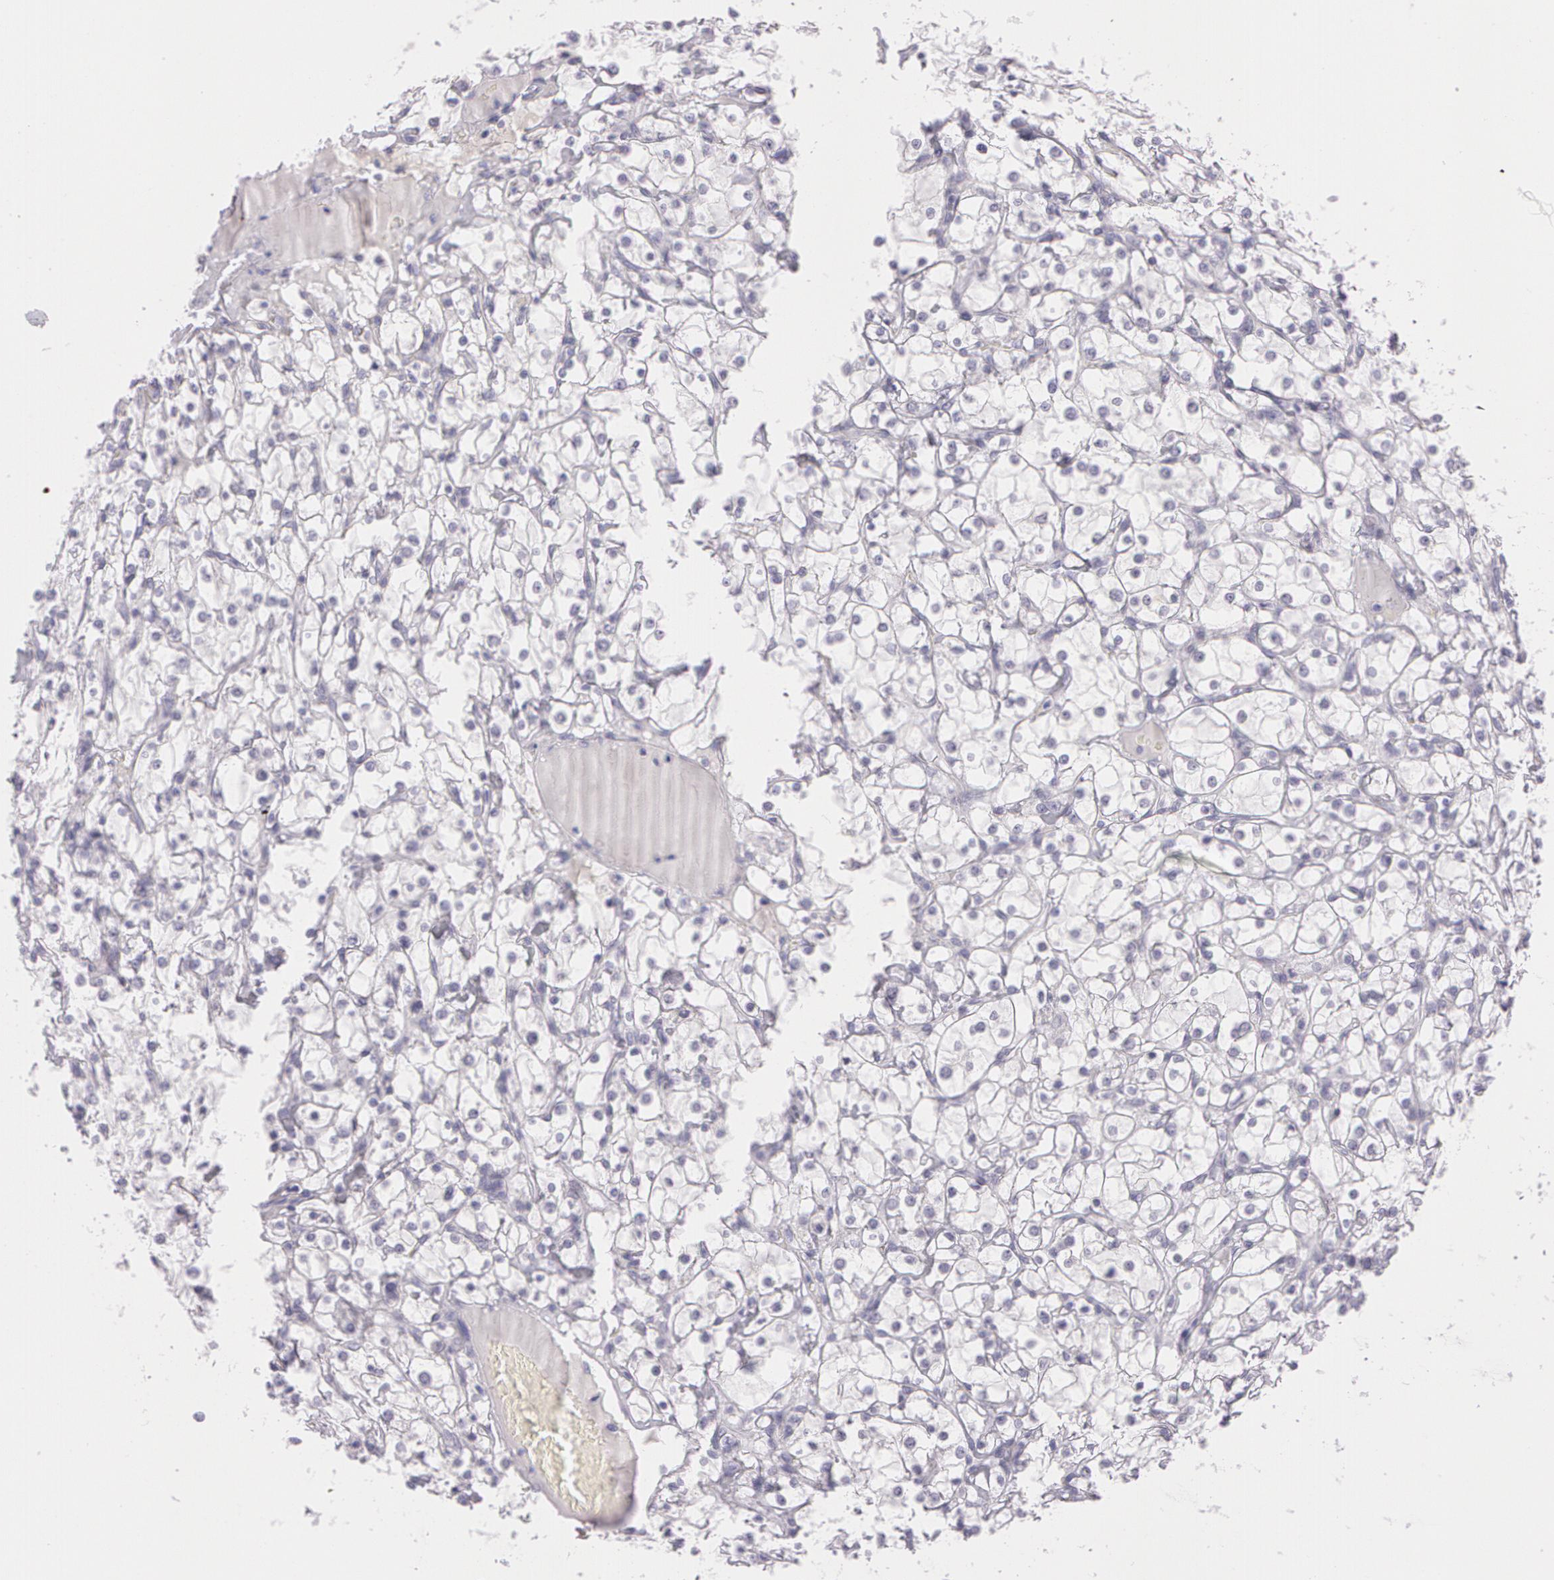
{"staining": {"intensity": "negative", "quantity": "none", "location": "none"}, "tissue": "renal cancer", "cell_type": "Tumor cells", "image_type": "cancer", "snomed": [{"axis": "morphology", "description": "Adenocarcinoma, NOS"}, {"axis": "topography", "description": "Kidney"}], "caption": "Protein analysis of renal cancer reveals no significant positivity in tumor cells.", "gene": "OTC", "patient": {"sex": "female", "age": 73}}